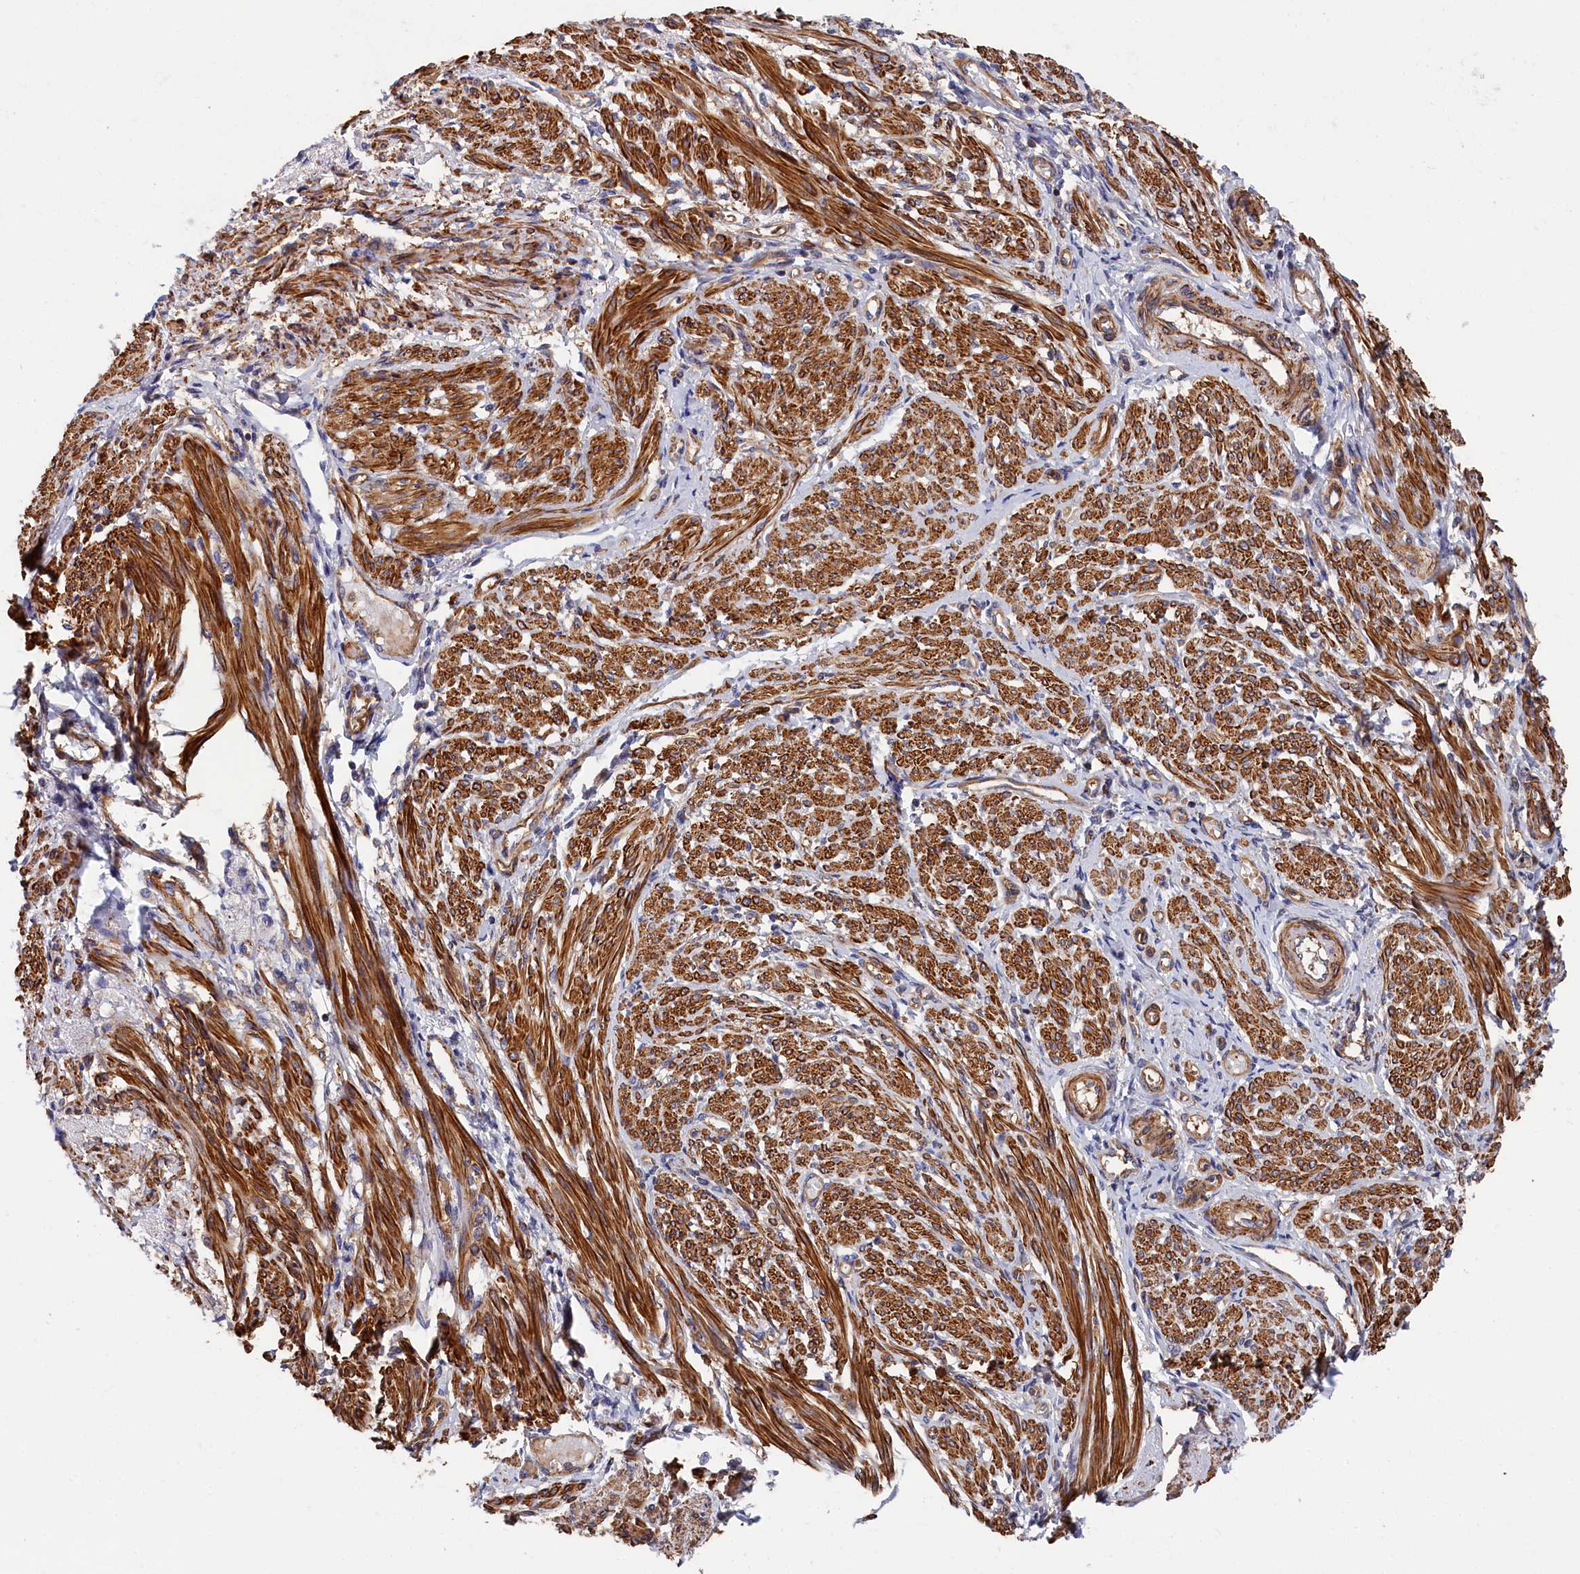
{"staining": {"intensity": "strong", "quantity": ">75%", "location": "cytoplasmic/membranous"}, "tissue": "smooth muscle", "cell_type": "Smooth muscle cells", "image_type": "normal", "snomed": [{"axis": "morphology", "description": "Normal tissue, NOS"}, {"axis": "topography", "description": "Smooth muscle"}], "caption": "The immunohistochemical stain labels strong cytoplasmic/membranous expression in smooth muscle cells of benign smooth muscle.", "gene": "LDHD", "patient": {"sex": "female", "age": 39}}